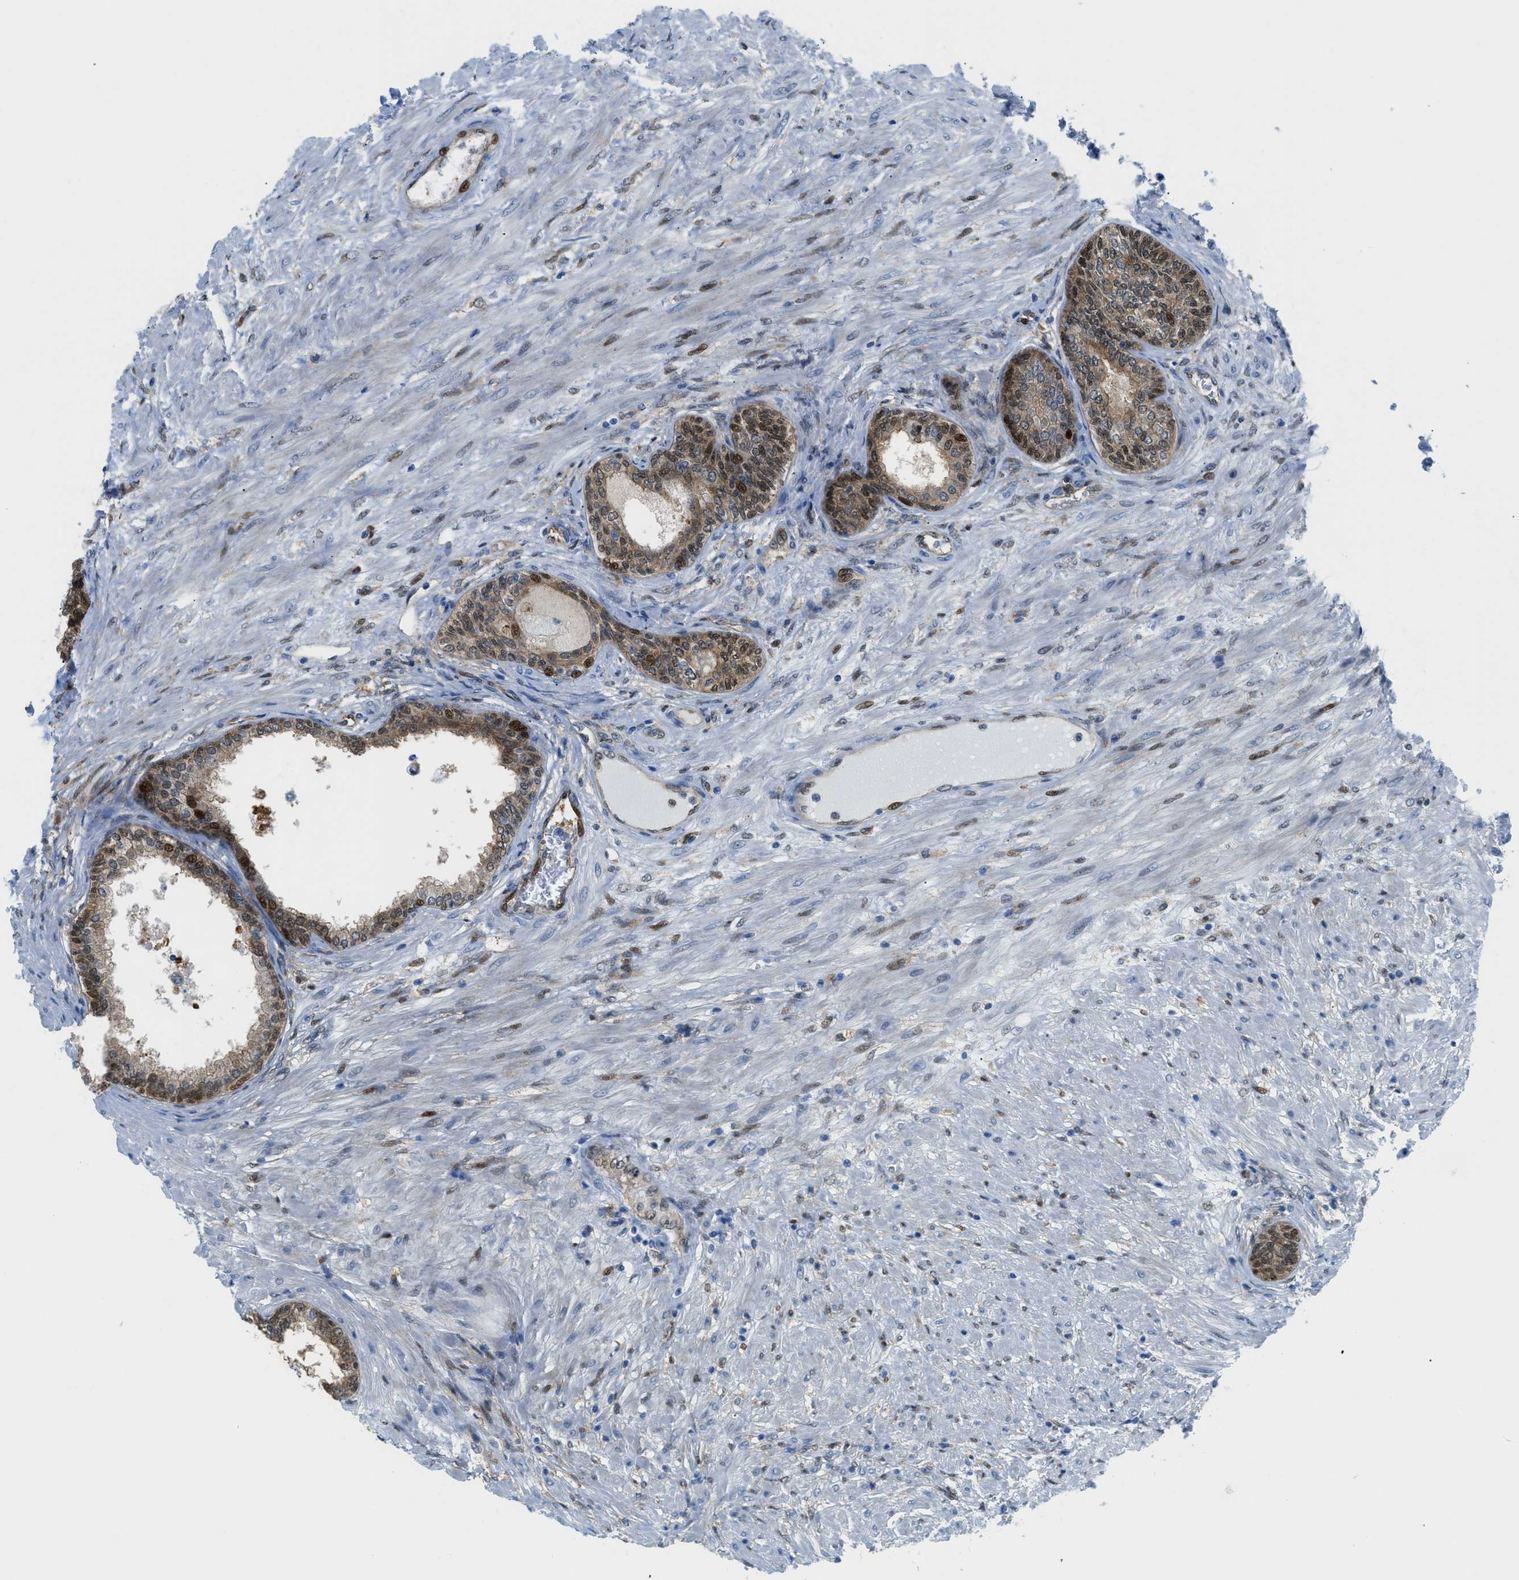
{"staining": {"intensity": "strong", "quantity": "25%-75%", "location": "cytoplasmic/membranous,nuclear"}, "tissue": "prostate", "cell_type": "Glandular cells", "image_type": "normal", "snomed": [{"axis": "morphology", "description": "Normal tissue, NOS"}, {"axis": "topography", "description": "Prostate"}], "caption": "Prostate stained with DAB IHC reveals high levels of strong cytoplasmic/membranous,nuclear positivity in approximately 25%-75% of glandular cells.", "gene": "YWHAE", "patient": {"sex": "male", "age": 76}}